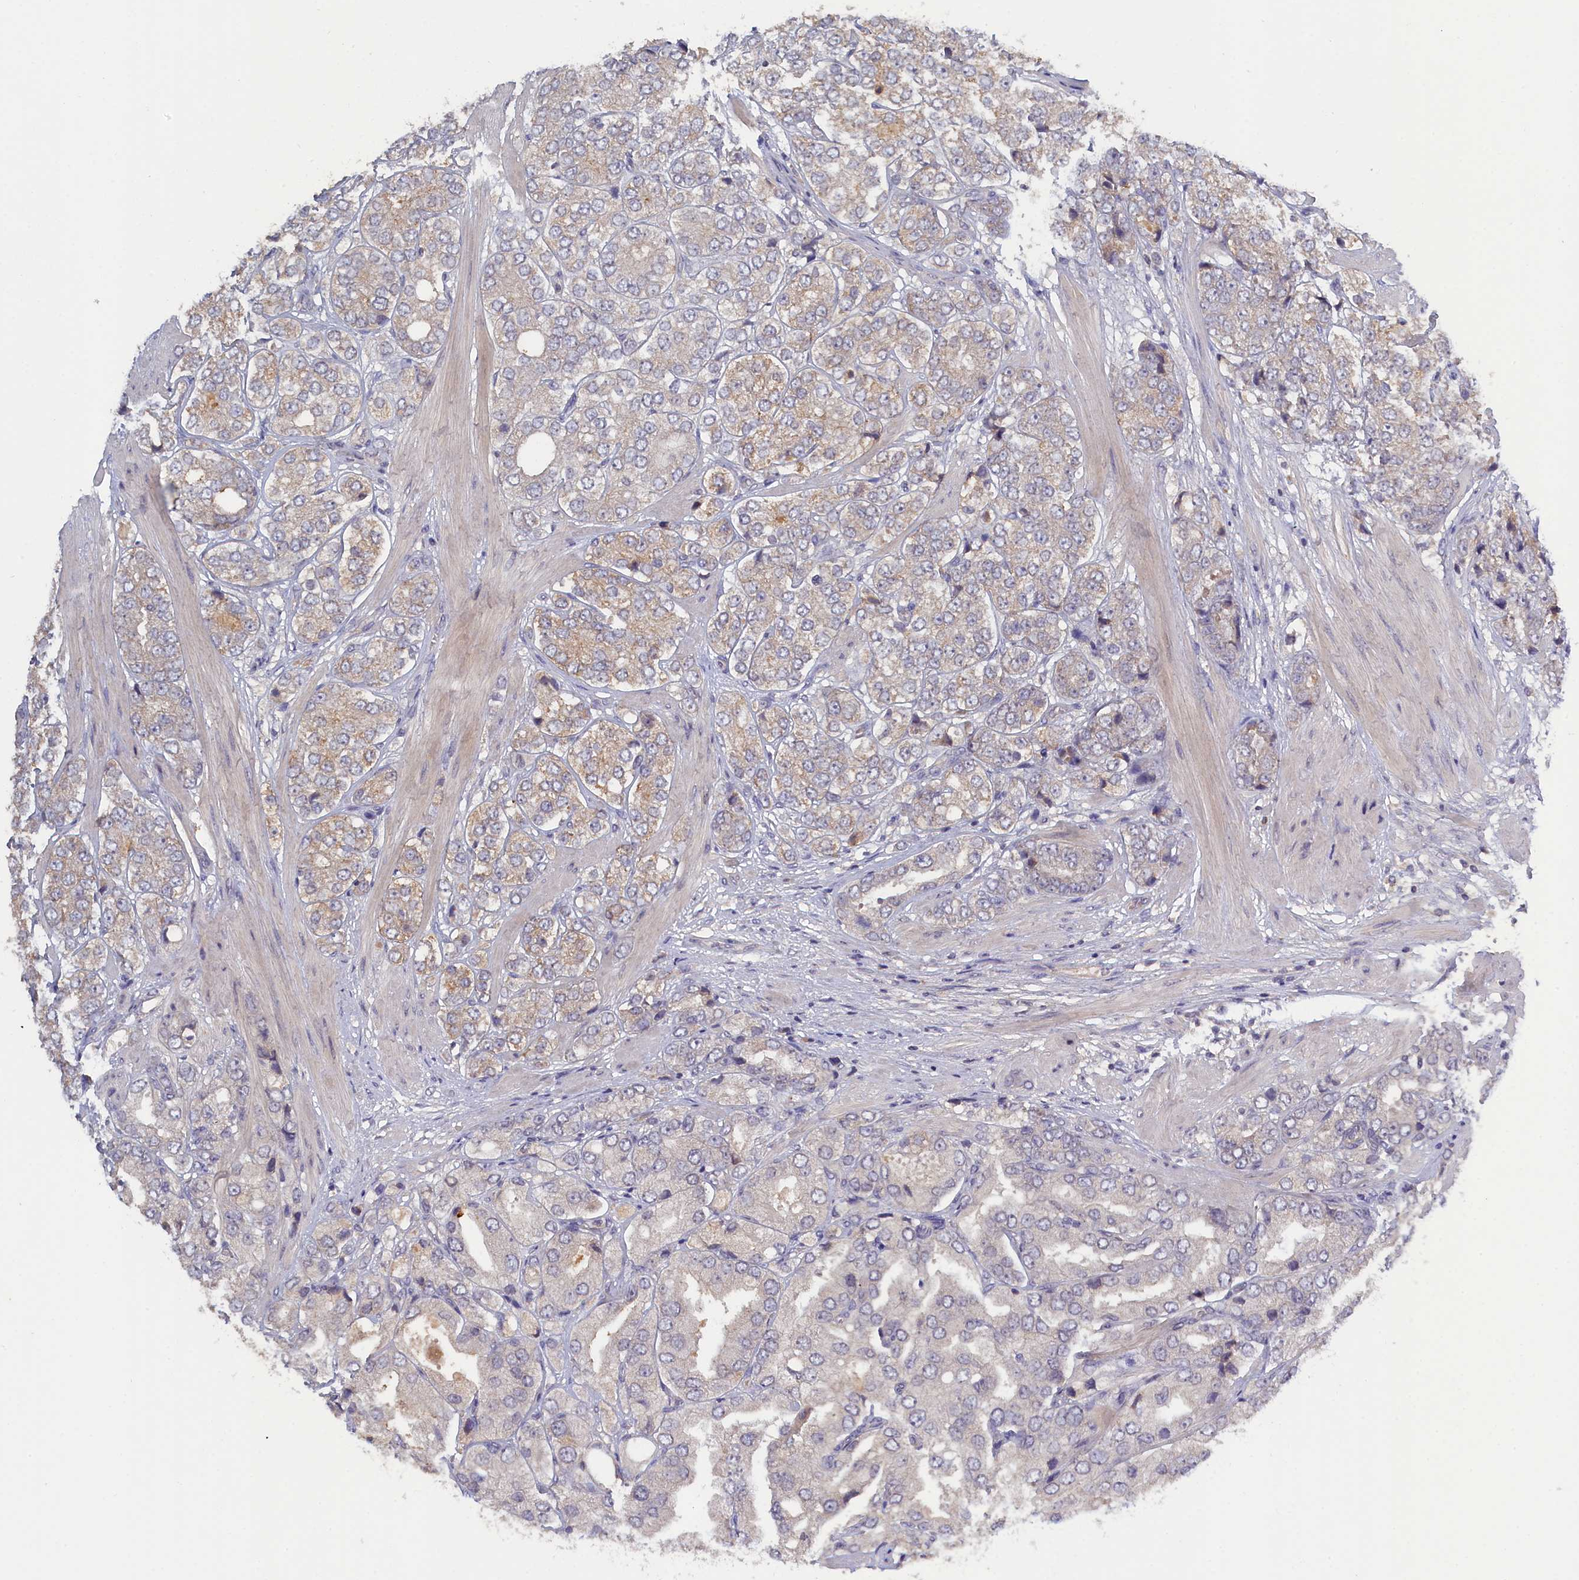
{"staining": {"intensity": "weak", "quantity": "<25%", "location": "cytoplasmic/membranous"}, "tissue": "prostate cancer", "cell_type": "Tumor cells", "image_type": "cancer", "snomed": [{"axis": "morphology", "description": "Adenocarcinoma, High grade"}, {"axis": "topography", "description": "Prostate"}], "caption": "DAB immunohistochemical staining of human prostate adenocarcinoma (high-grade) shows no significant staining in tumor cells.", "gene": "CELF5", "patient": {"sex": "male", "age": 50}}